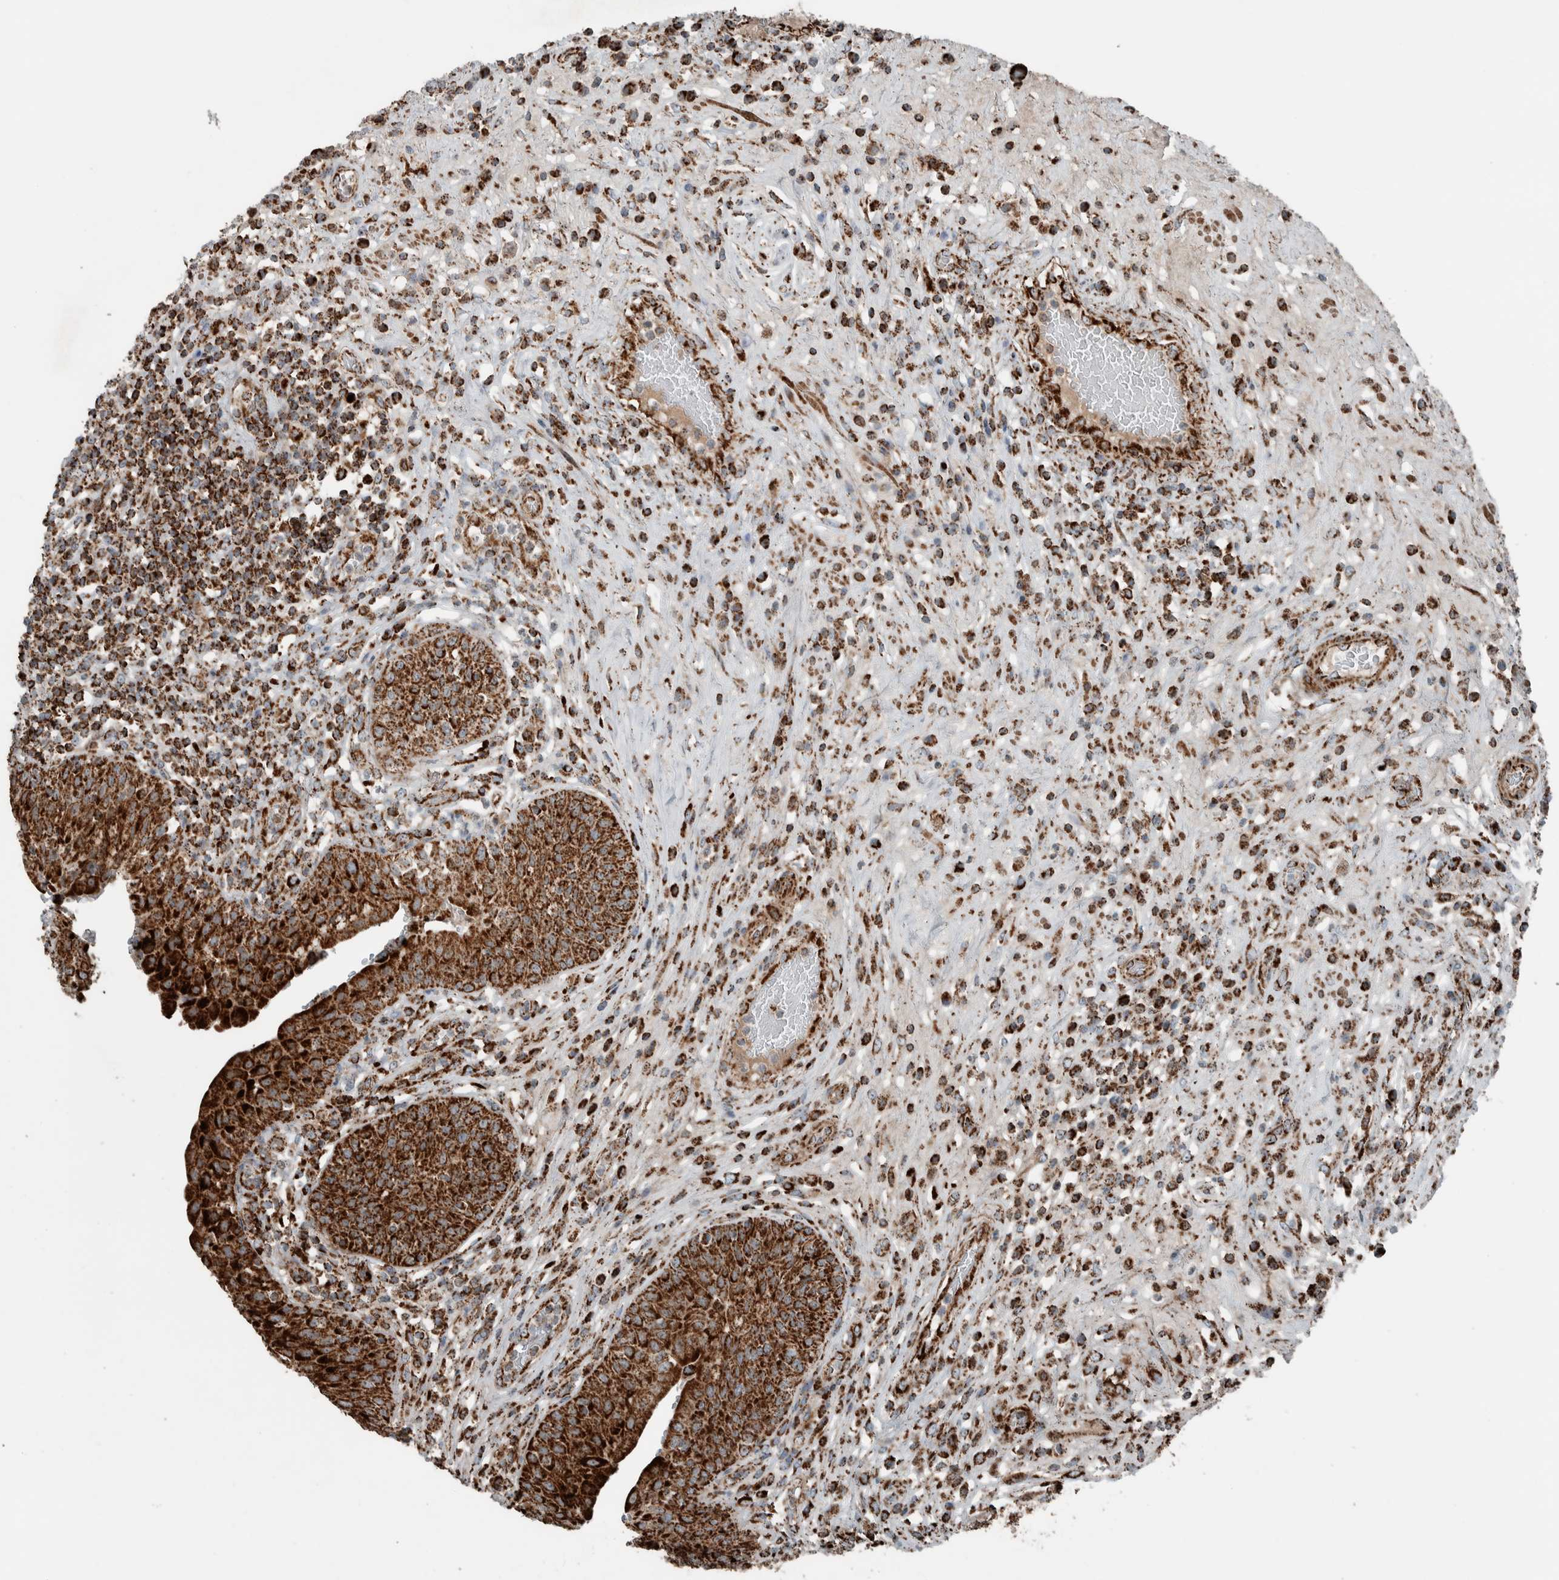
{"staining": {"intensity": "strong", "quantity": ">75%", "location": "cytoplasmic/membranous"}, "tissue": "urinary bladder", "cell_type": "Urothelial cells", "image_type": "normal", "snomed": [{"axis": "morphology", "description": "Normal tissue, NOS"}, {"axis": "topography", "description": "Urinary bladder"}], "caption": "Strong cytoplasmic/membranous protein staining is identified in approximately >75% of urothelial cells in urinary bladder.", "gene": "CNTROB", "patient": {"sex": "female", "age": 62}}